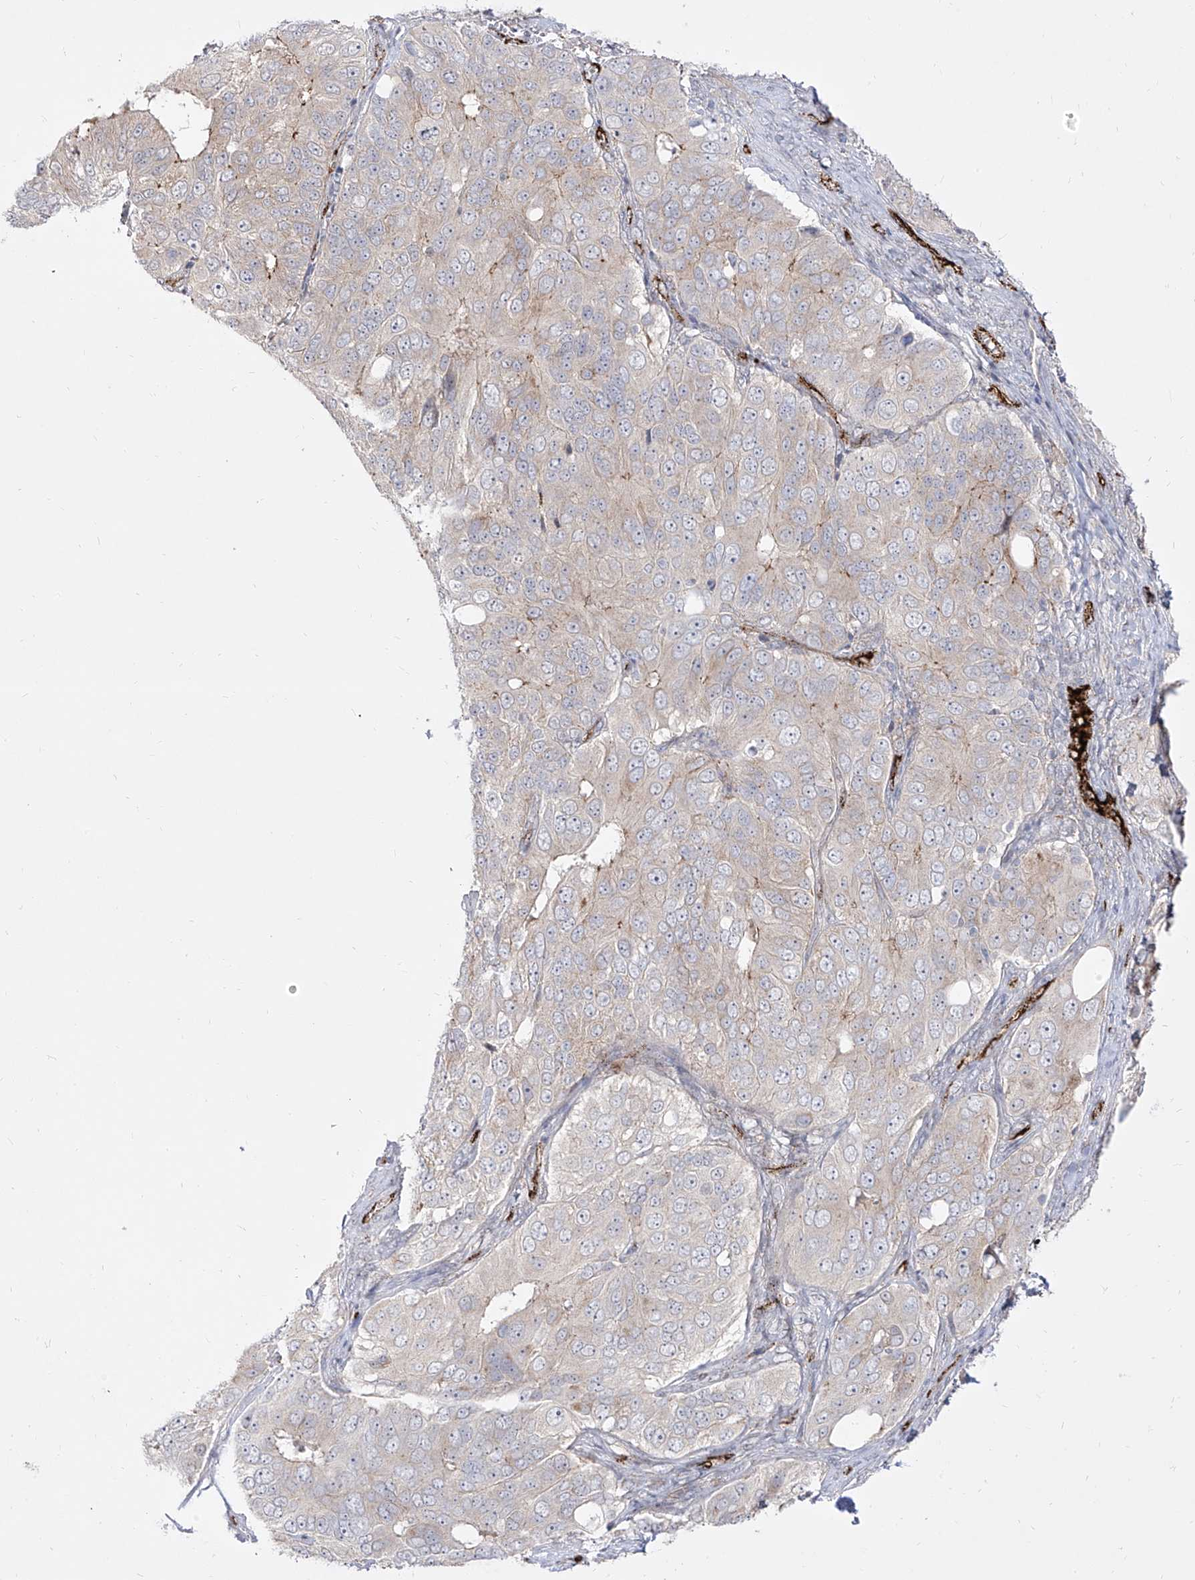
{"staining": {"intensity": "moderate", "quantity": "<25%", "location": "cytoplasmic/membranous"}, "tissue": "ovarian cancer", "cell_type": "Tumor cells", "image_type": "cancer", "snomed": [{"axis": "morphology", "description": "Carcinoma, endometroid"}, {"axis": "topography", "description": "Ovary"}], "caption": "Immunohistochemistry (IHC) of human ovarian endometroid carcinoma shows low levels of moderate cytoplasmic/membranous expression in approximately <25% of tumor cells.", "gene": "ZGRF1", "patient": {"sex": "female", "age": 51}}